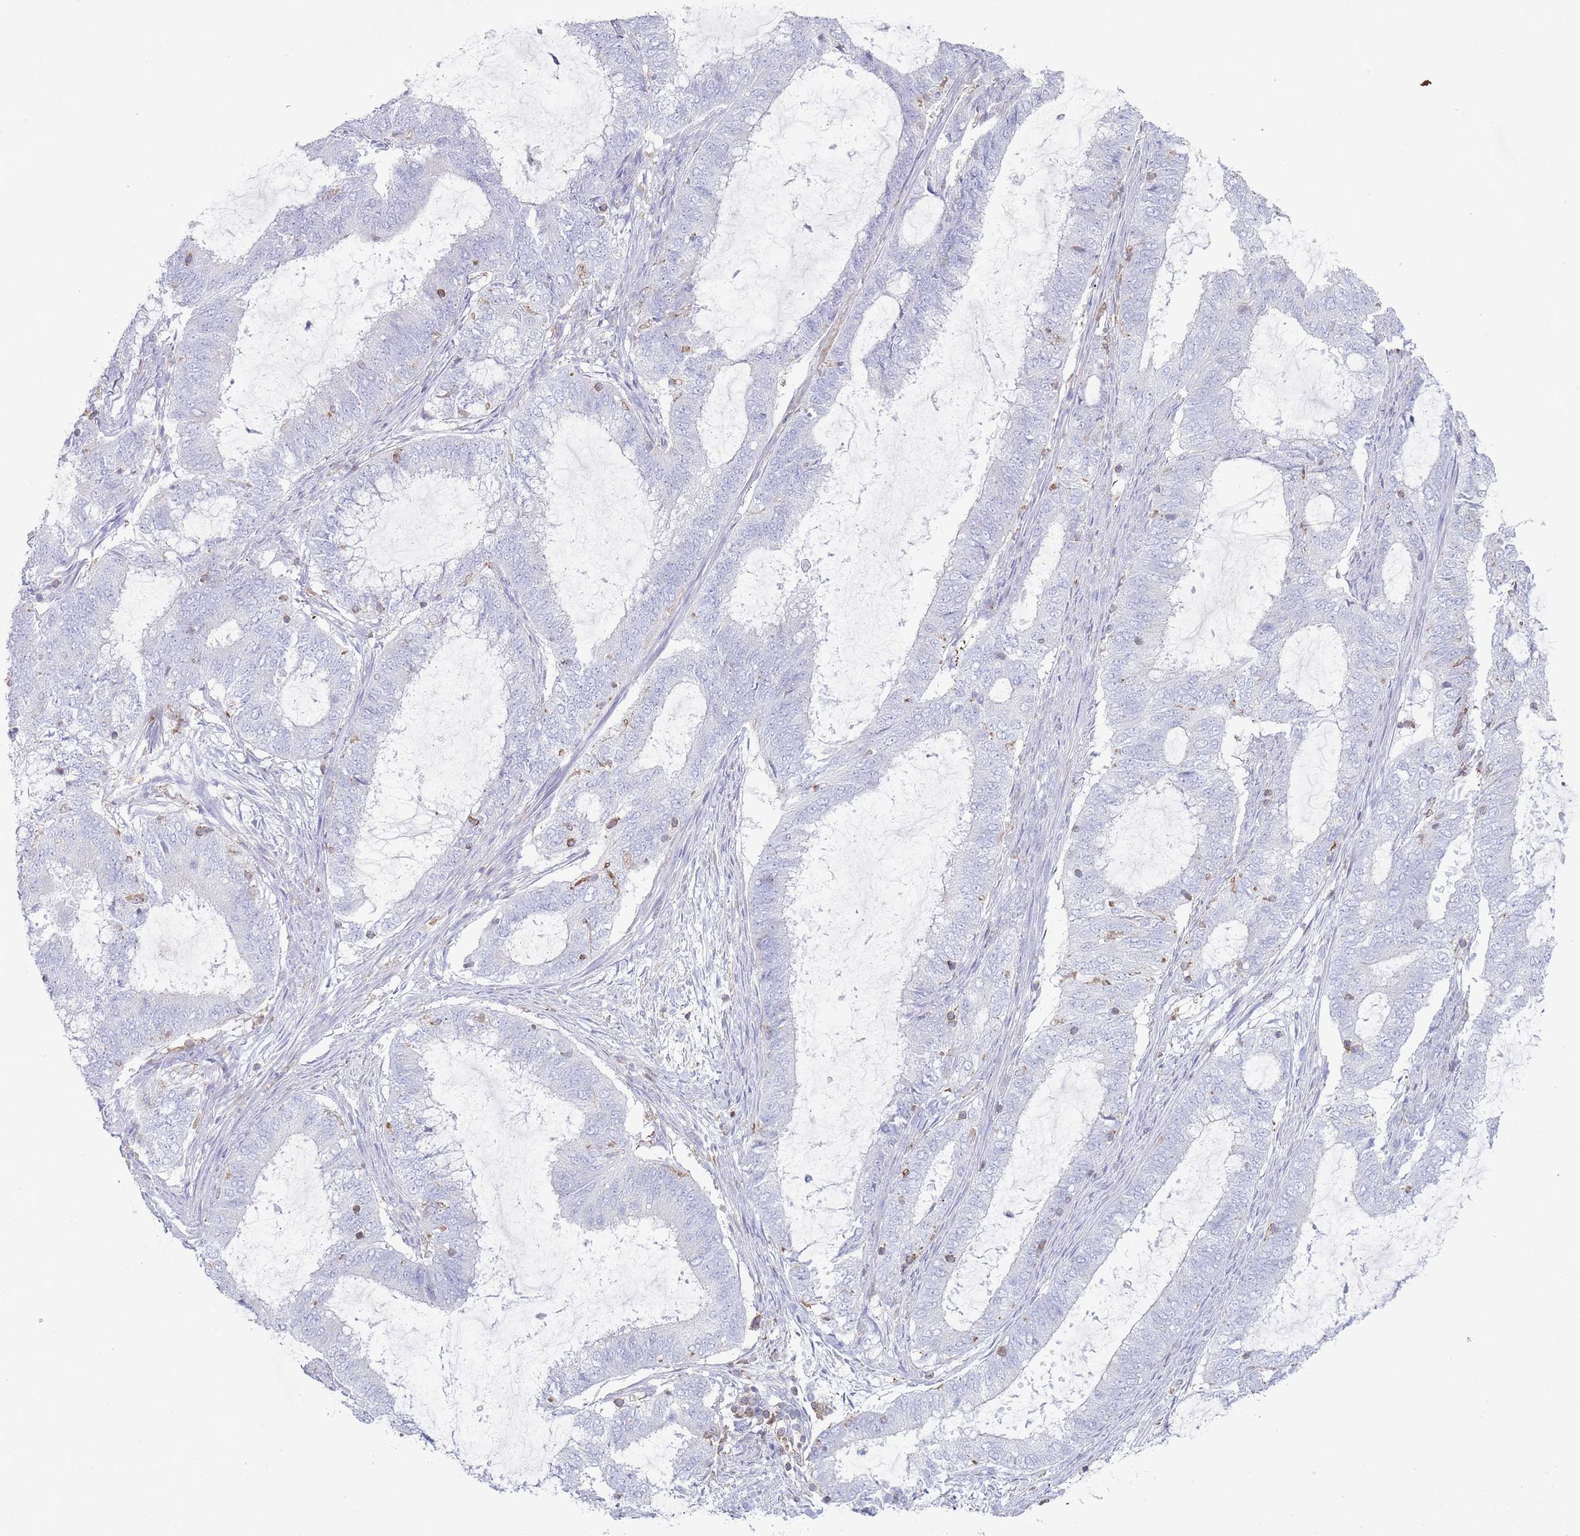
{"staining": {"intensity": "negative", "quantity": "none", "location": "none"}, "tissue": "endometrial cancer", "cell_type": "Tumor cells", "image_type": "cancer", "snomed": [{"axis": "morphology", "description": "Adenocarcinoma, NOS"}, {"axis": "topography", "description": "Endometrium"}], "caption": "Immunohistochemical staining of endometrial cancer demonstrates no significant positivity in tumor cells. Brightfield microscopy of immunohistochemistry (IHC) stained with DAB (3,3'-diaminobenzidine) (brown) and hematoxylin (blue), captured at high magnification.", "gene": "LPXN", "patient": {"sex": "female", "age": 51}}